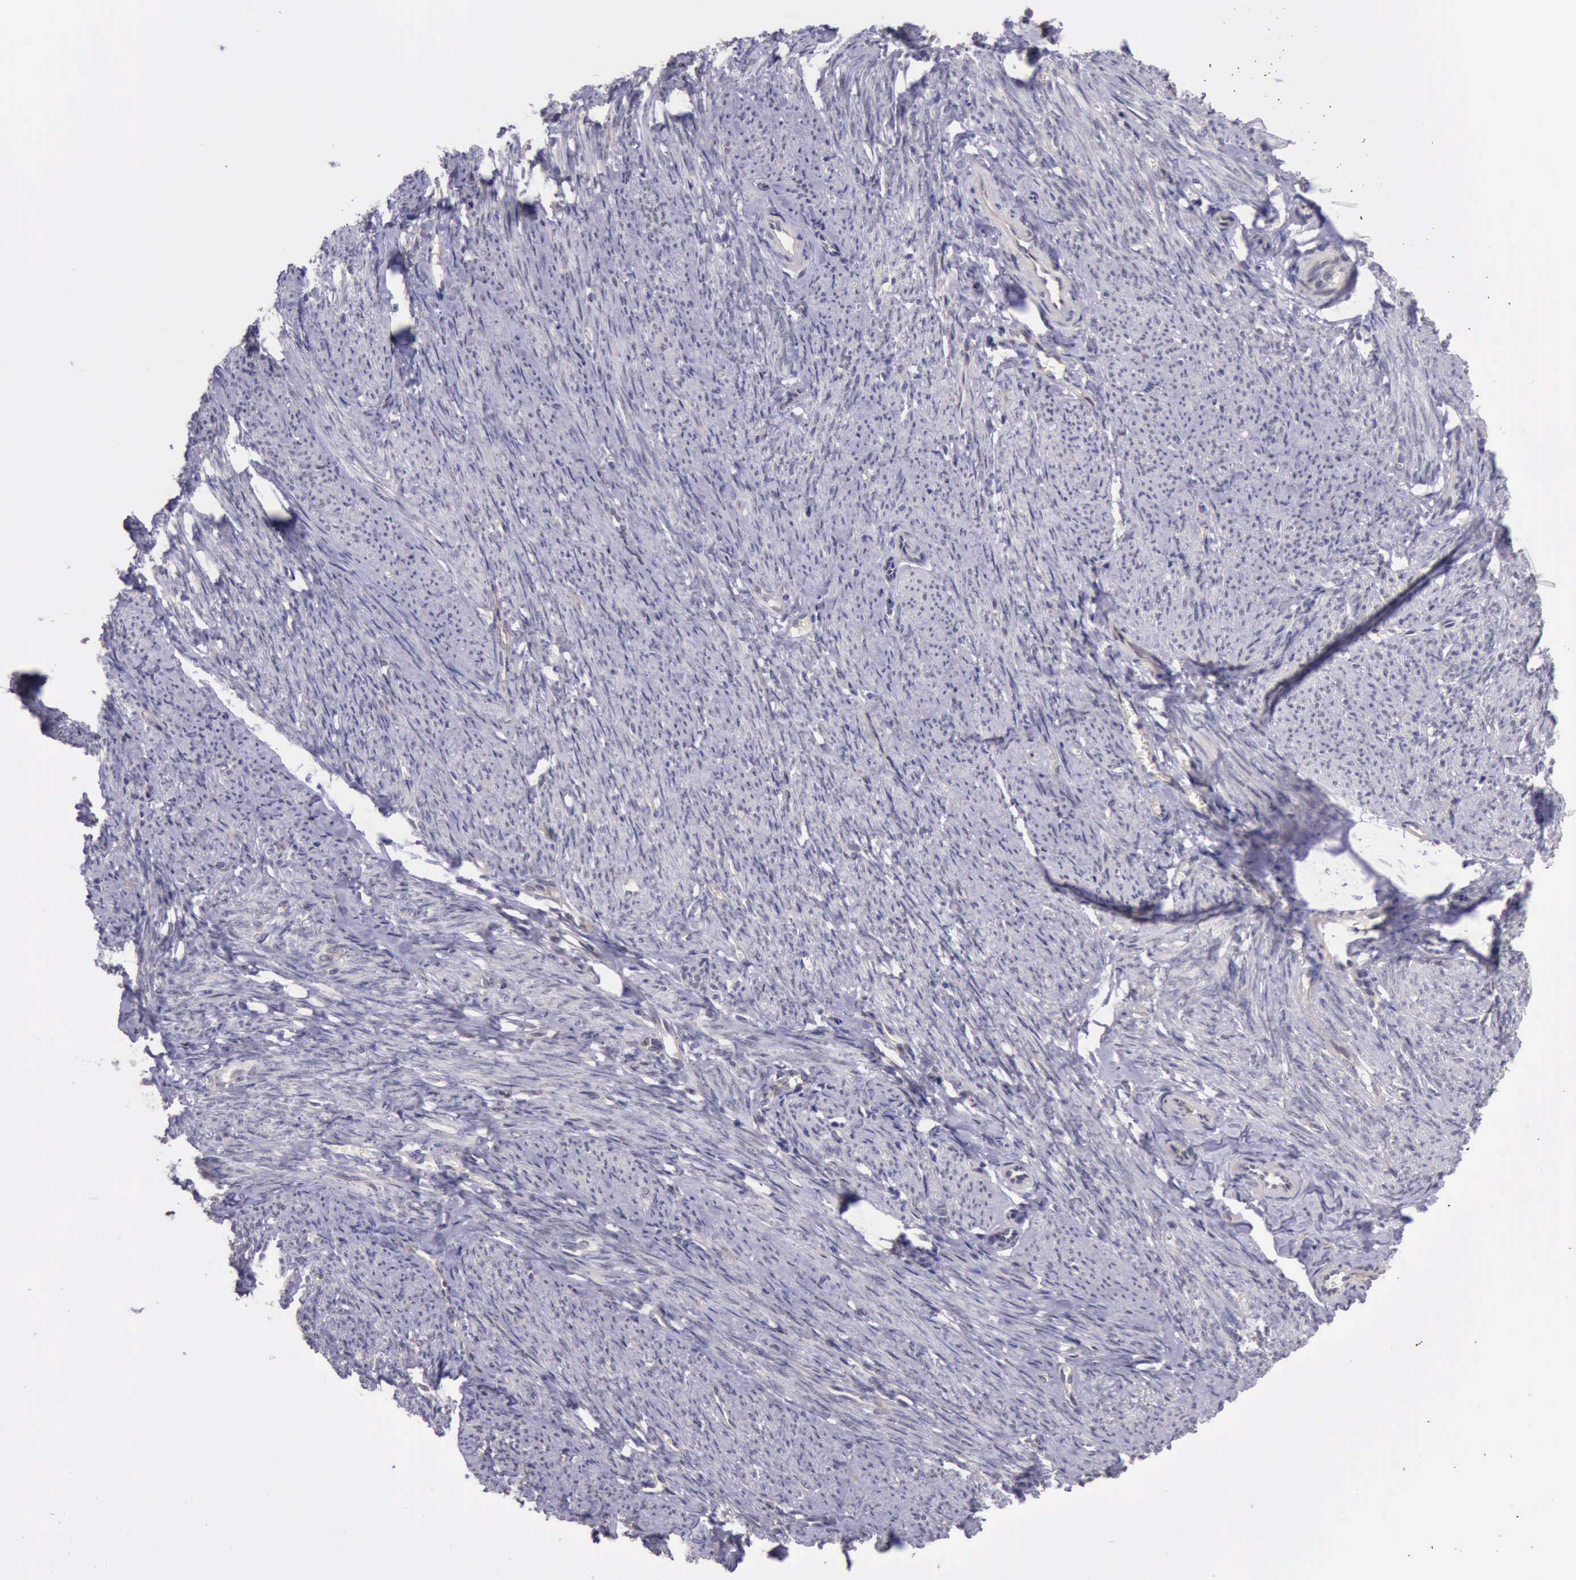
{"staining": {"intensity": "negative", "quantity": "none", "location": "none"}, "tissue": "smooth muscle", "cell_type": "Smooth muscle cells", "image_type": "normal", "snomed": [{"axis": "morphology", "description": "Normal tissue, NOS"}, {"axis": "topography", "description": "Smooth muscle"}, {"axis": "topography", "description": "Cervix"}], "caption": "Smooth muscle stained for a protein using immunohistochemistry (IHC) shows no expression smooth muscle cells.", "gene": "PLEK2", "patient": {"sex": "female", "age": 70}}